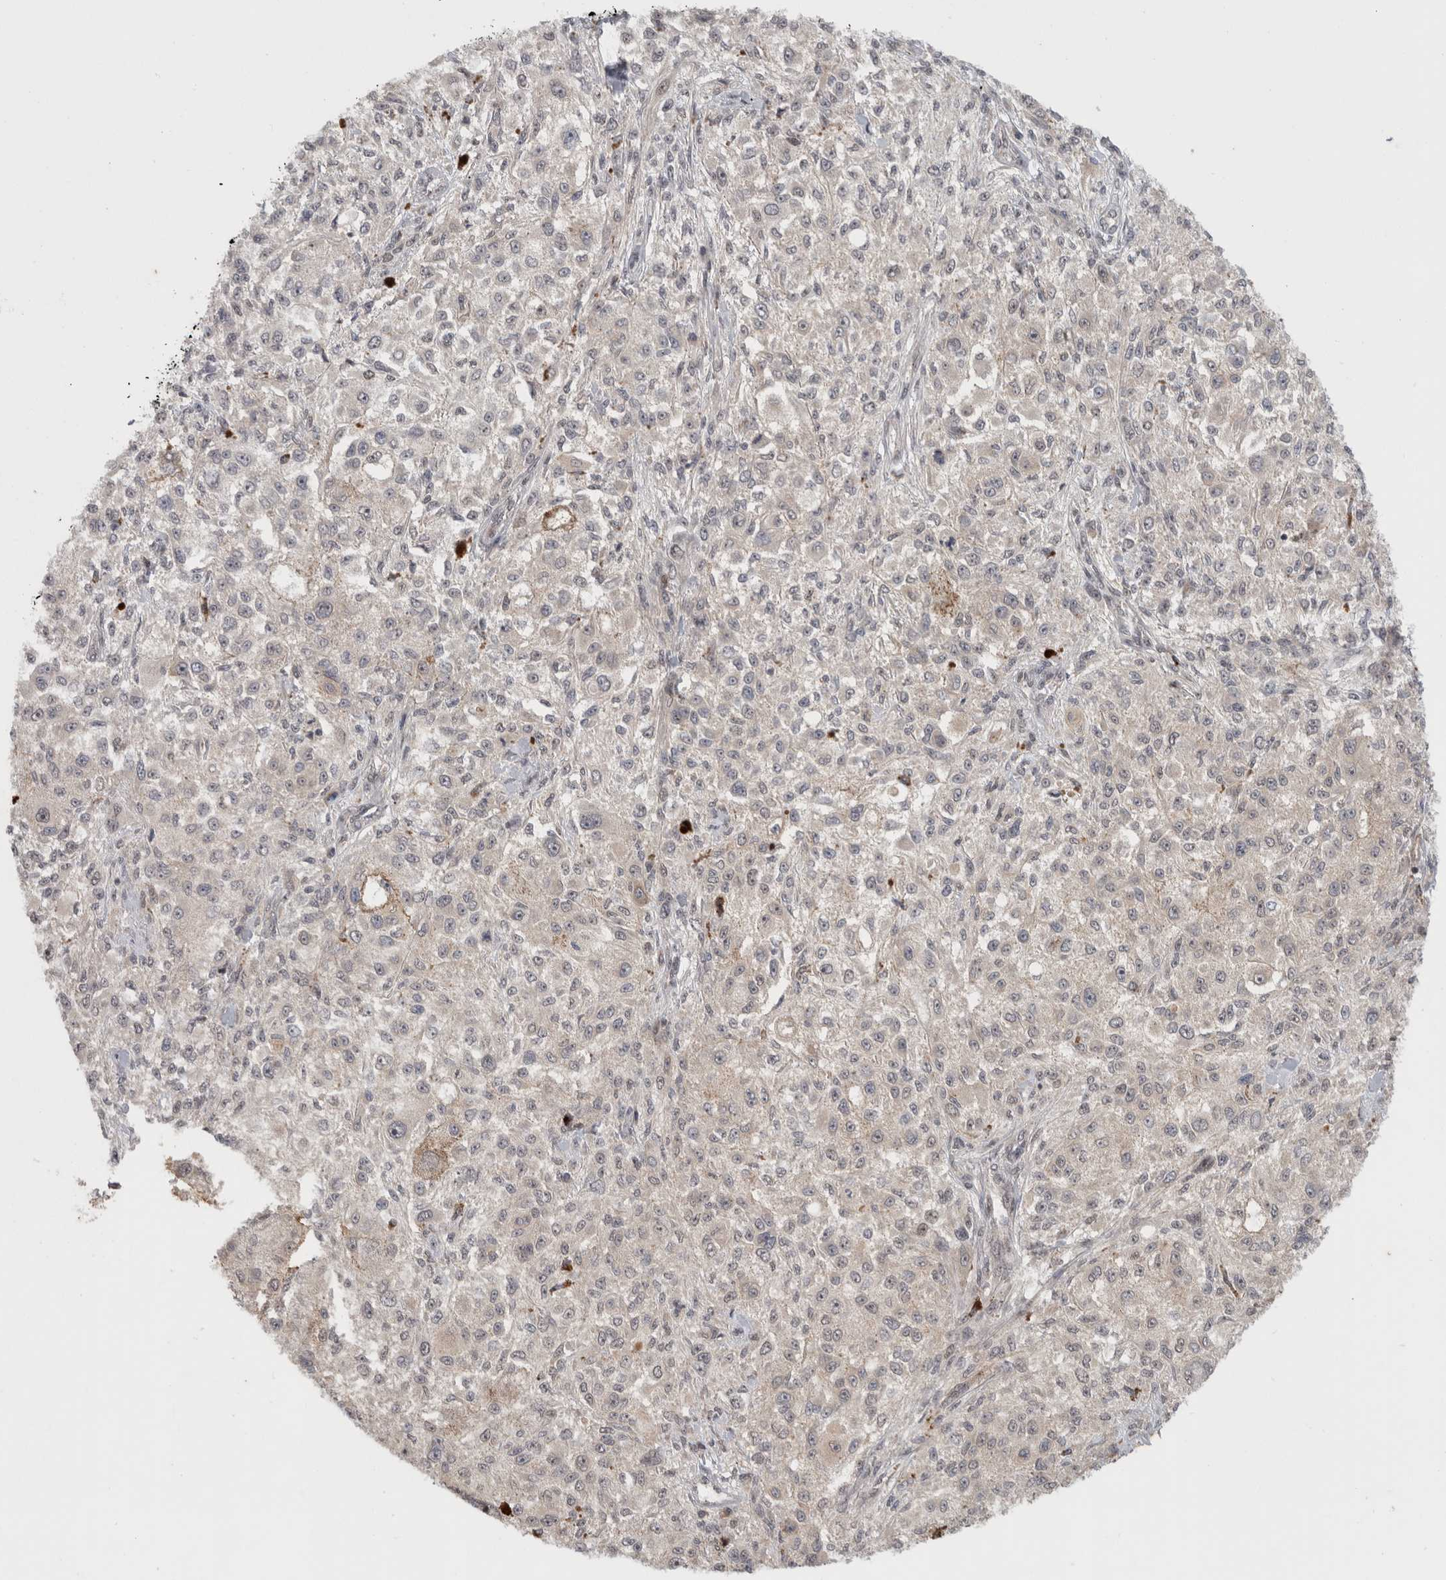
{"staining": {"intensity": "negative", "quantity": "none", "location": "none"}, "tissue": "melanoma", "cell_type": "Tumor cells", "image_type": "cancer", "snomed": [{"axis": "morphology", "description": "Necrosis, NOS"}, {"axis": "morphology", "description": "Malignant melanoma, NOS"}, {"axis": "topography", "description": "Skin"}], "caption": "Immunohistochemical staining of human malignant melanoma displays no significant positivity in tumor cells.", "gene": "MPHOSPH6", "patient": {"sex": "female", "age": 87}}